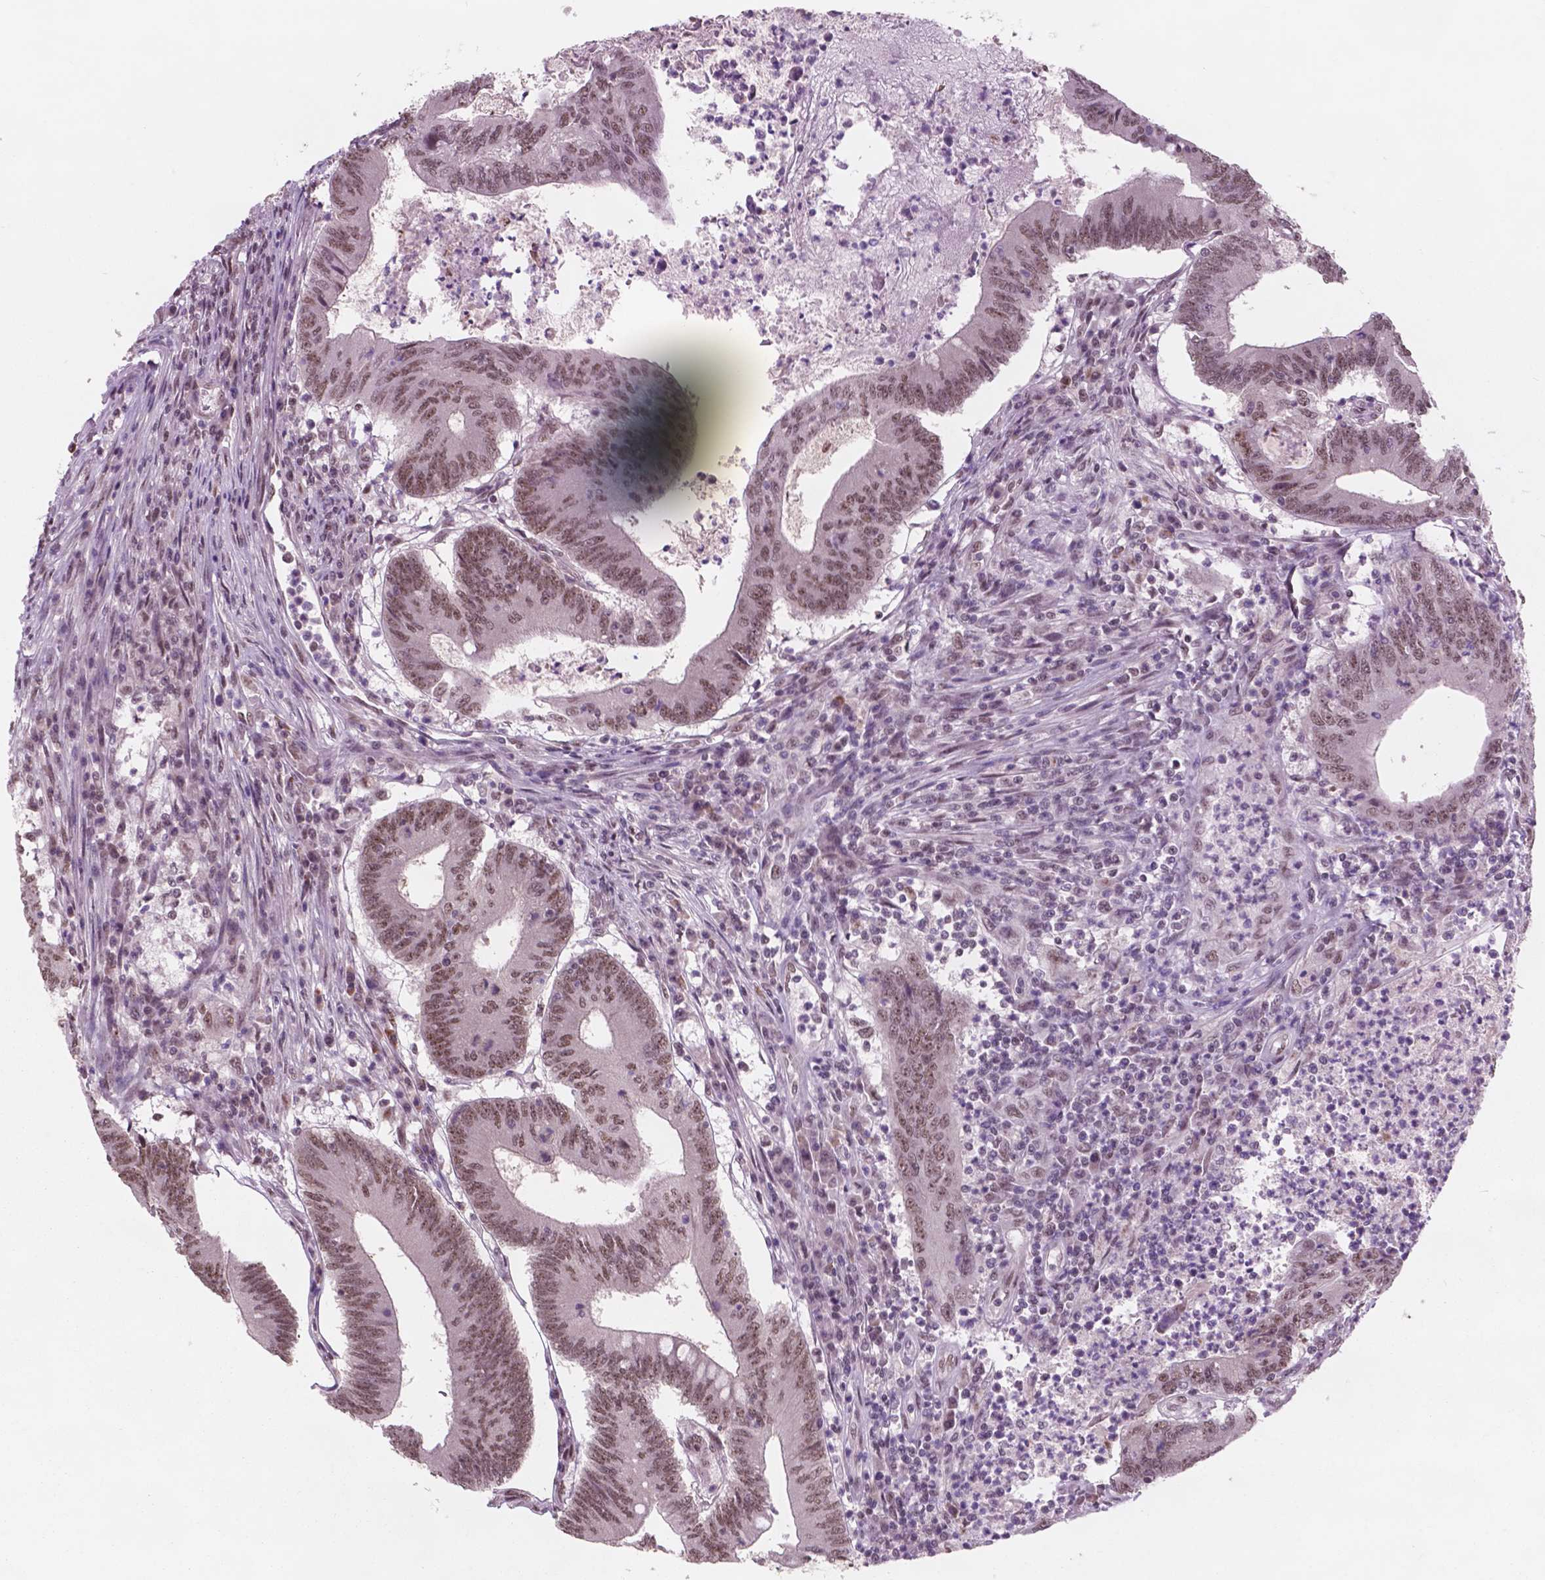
{"staining": {"intensity": "moderate", "quantity": ">75%", "location": "nuclear"}, "tissue": "colorectal cancer", "cell_type": "Tumor cells", "image_type": "cancer", "snomed": [{"axis": "morphology", "description": "Adenocarcinoma, NOS"}, {"axis": "topography", "description": "Colon"}], "caption": "IHC photomicrograph of neoplastic tissue: human colorectal cancer (adenocarcinoma) stained using immunohistochemistry (IHC) displays medium levels of moderate protein expression localized specifically in the nuclear of tumor cells, appearing as a nuclear brown color.", "gene": "POLR2E", "patient": {"sex": "female", "age": 70}}